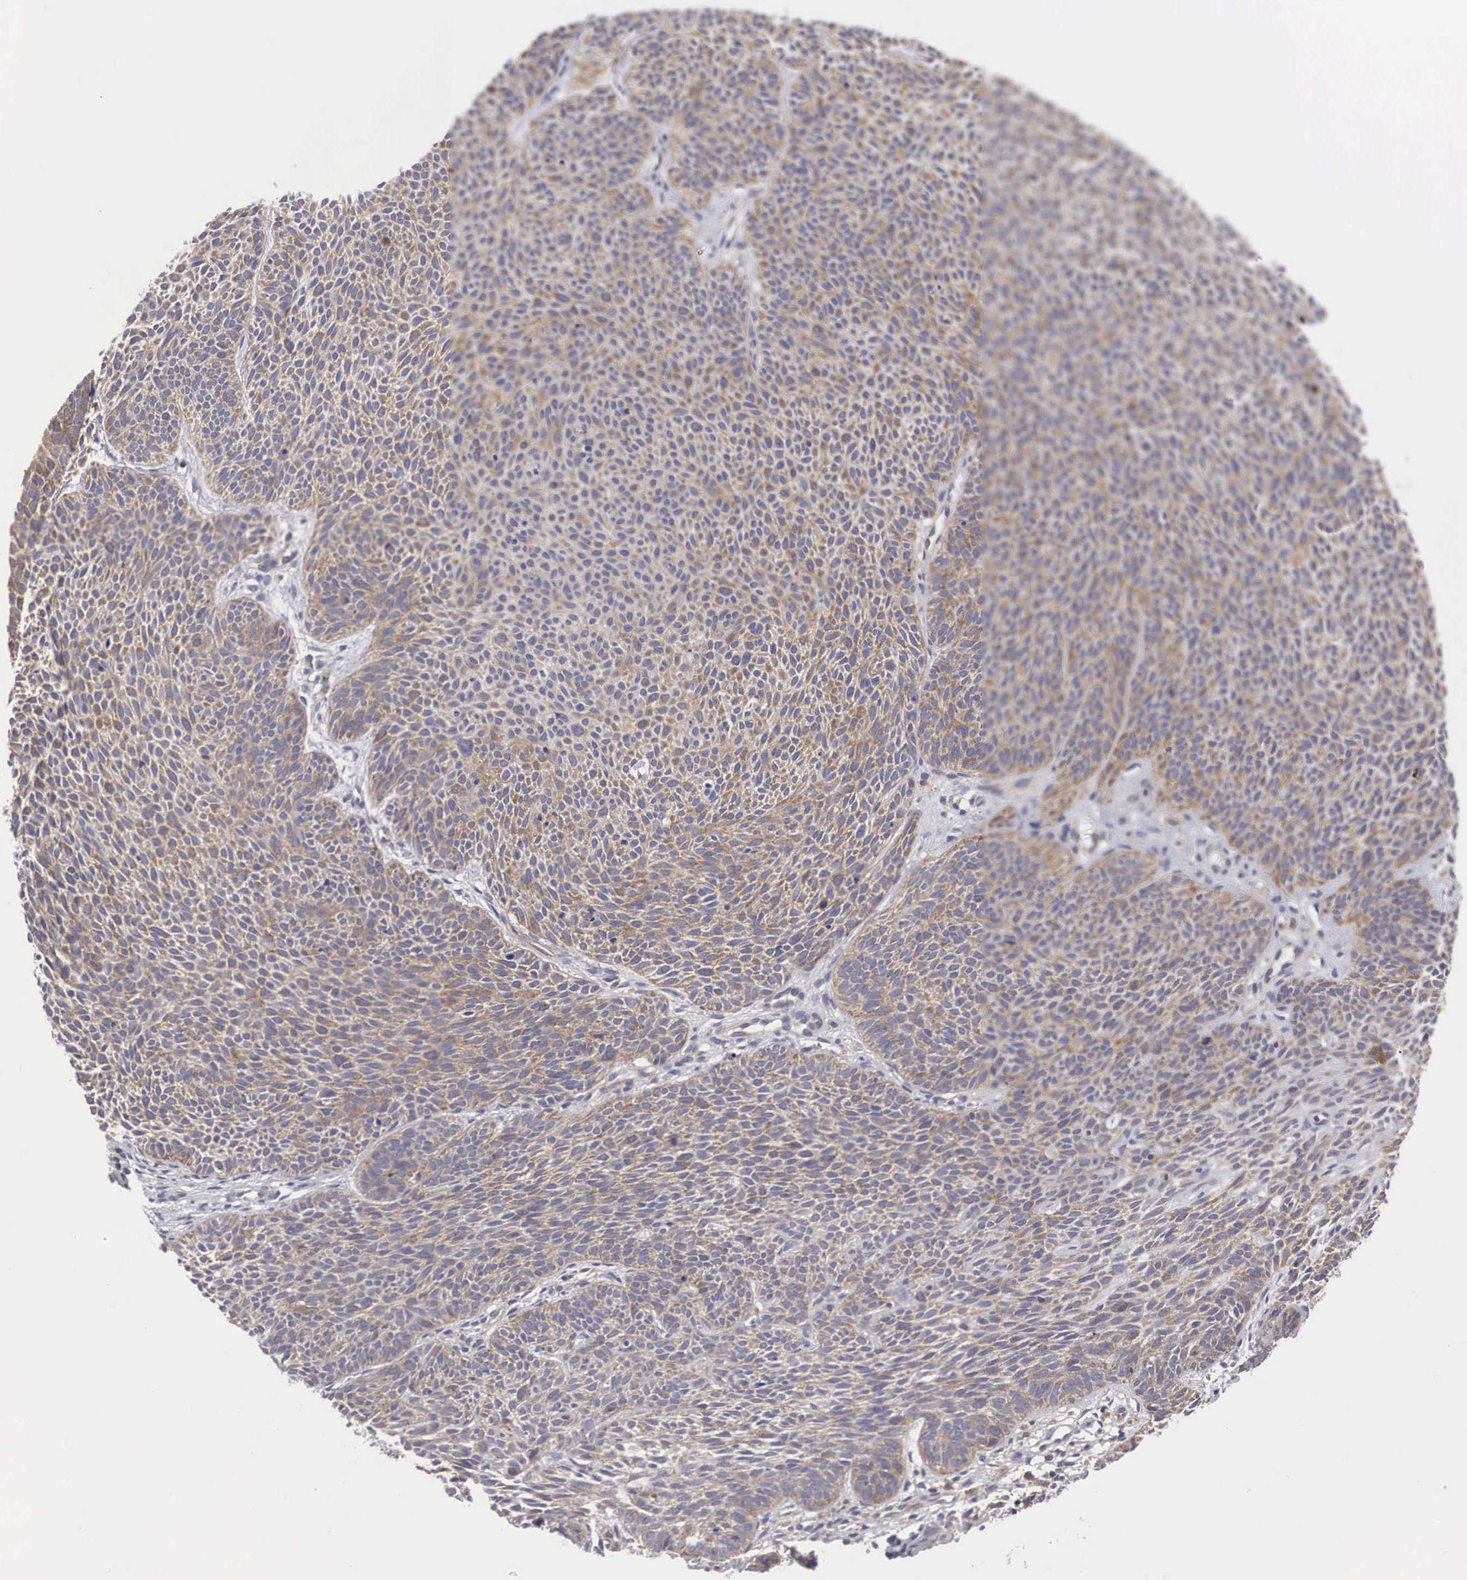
{"staining": {"intensity": "weak", "quantity": "<25%", "location": "cytoplasmic/membranous"}, "tissue": "skin cancer", "cell_type": "Tumor cells", "image_type": "cancer", "snomed": [{"axis": "morphology", "description": "Basal cell carcinoma"}, {"axis": "topography", "description": "Skin"}], "caption": "Skin cancer was stained to show a protein in brown. There is no significant positivity in tumor cells.", "gene": "GRIPAP1", "patient": {"sex": "male", "age": 84}}